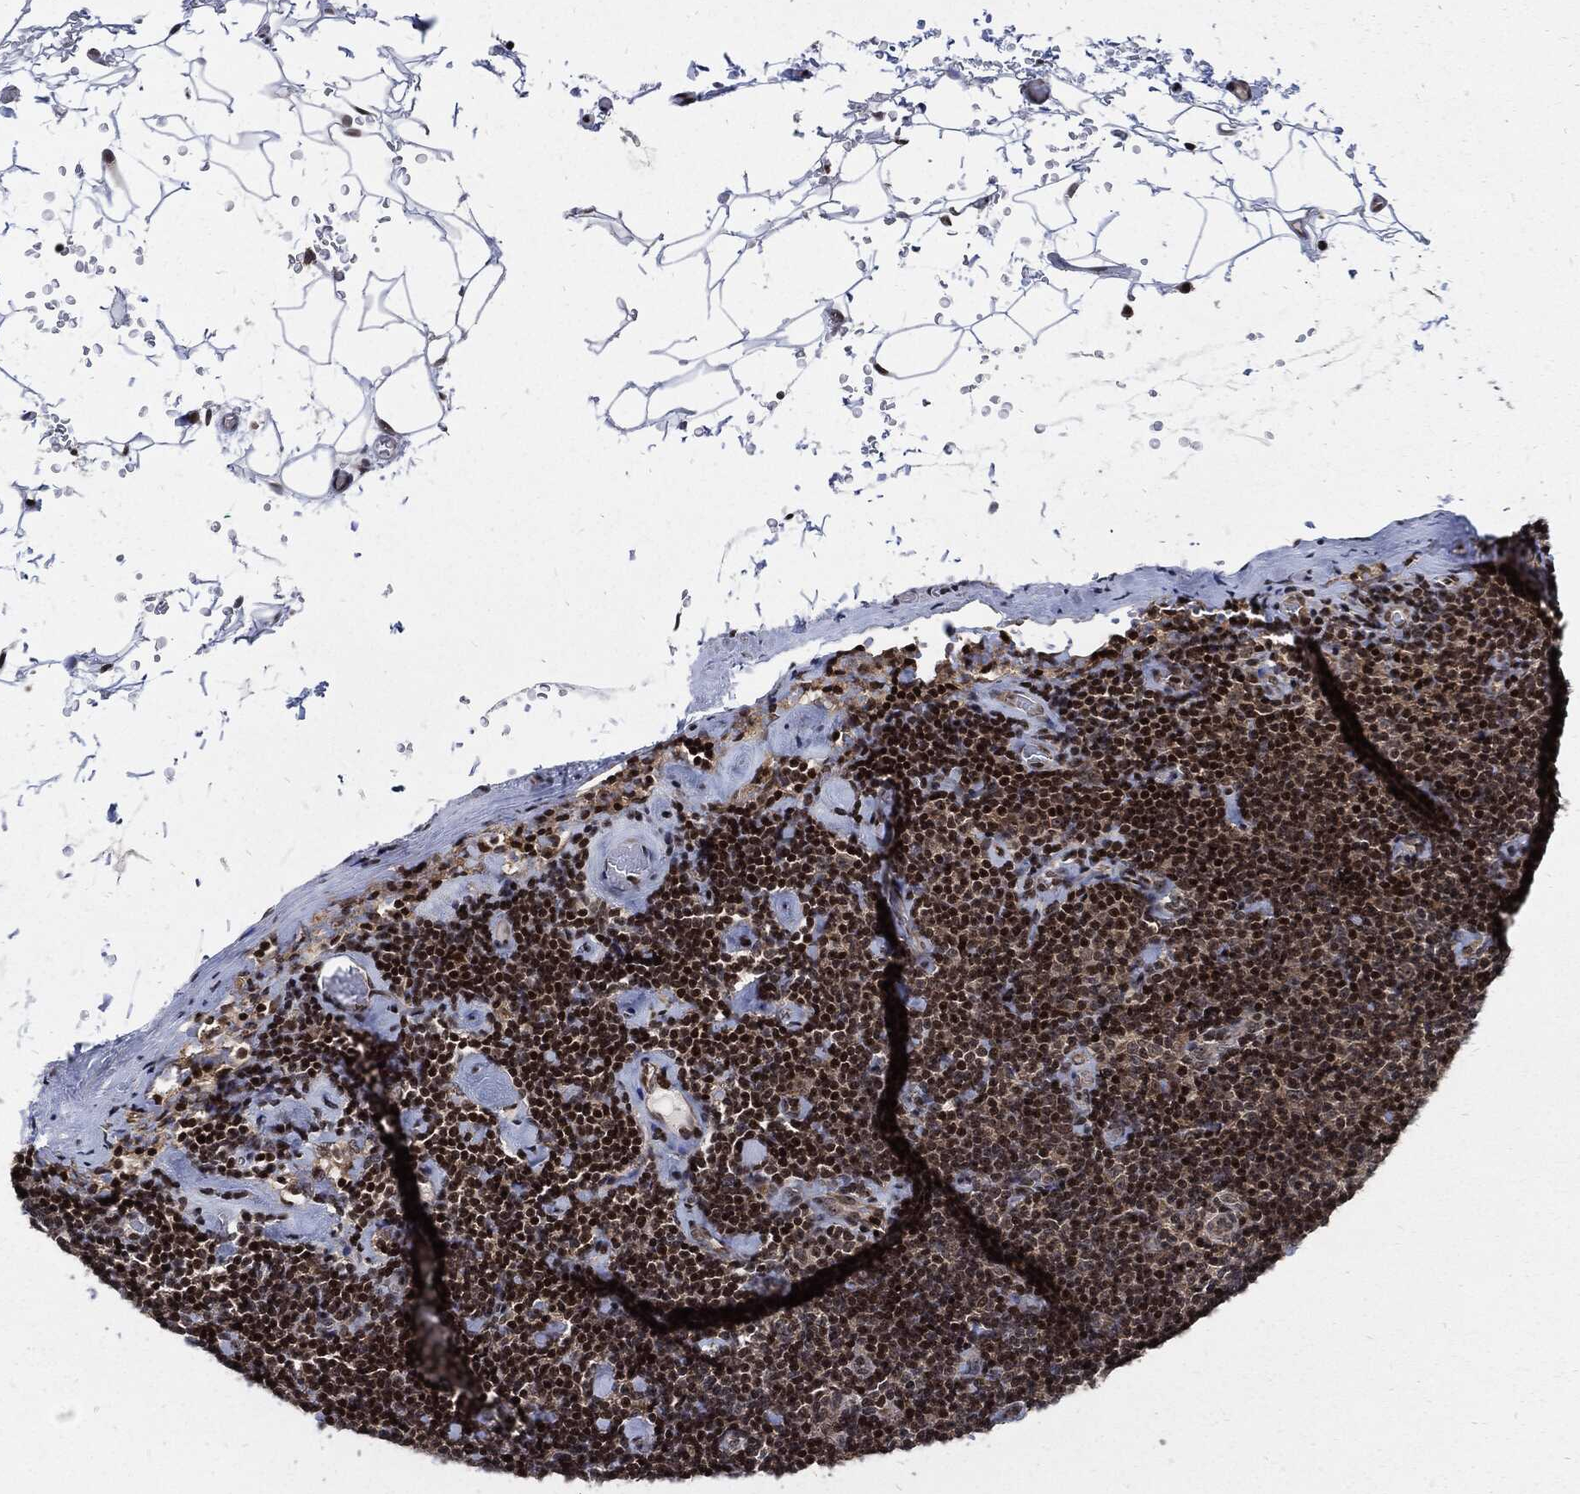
{"staining": {"intensity": "strong", "quantity": "25%-75%", "location": "nuclear"}, "tissue": "lymphoma", "cell_type": "Tumor cells", "image_type": "cancer", "snomed": [{"axis": "morphology", "description": "Malignant lymphoma, non-Hodgkin's type, Low grade"}, {"axis": "topography", "description": "Lymph node"}], "caption": "Immunohistochemical staining of low-grade malignant lymphoma, non-Hodgkin's type displays strong nuclear protein positivity in about 25%-75% of tumor cells. The protein is shown in brown color, while the nuclei are stained blue.", "gene": "ZNF775", "patient": {"sex": "male", "age": 81}}